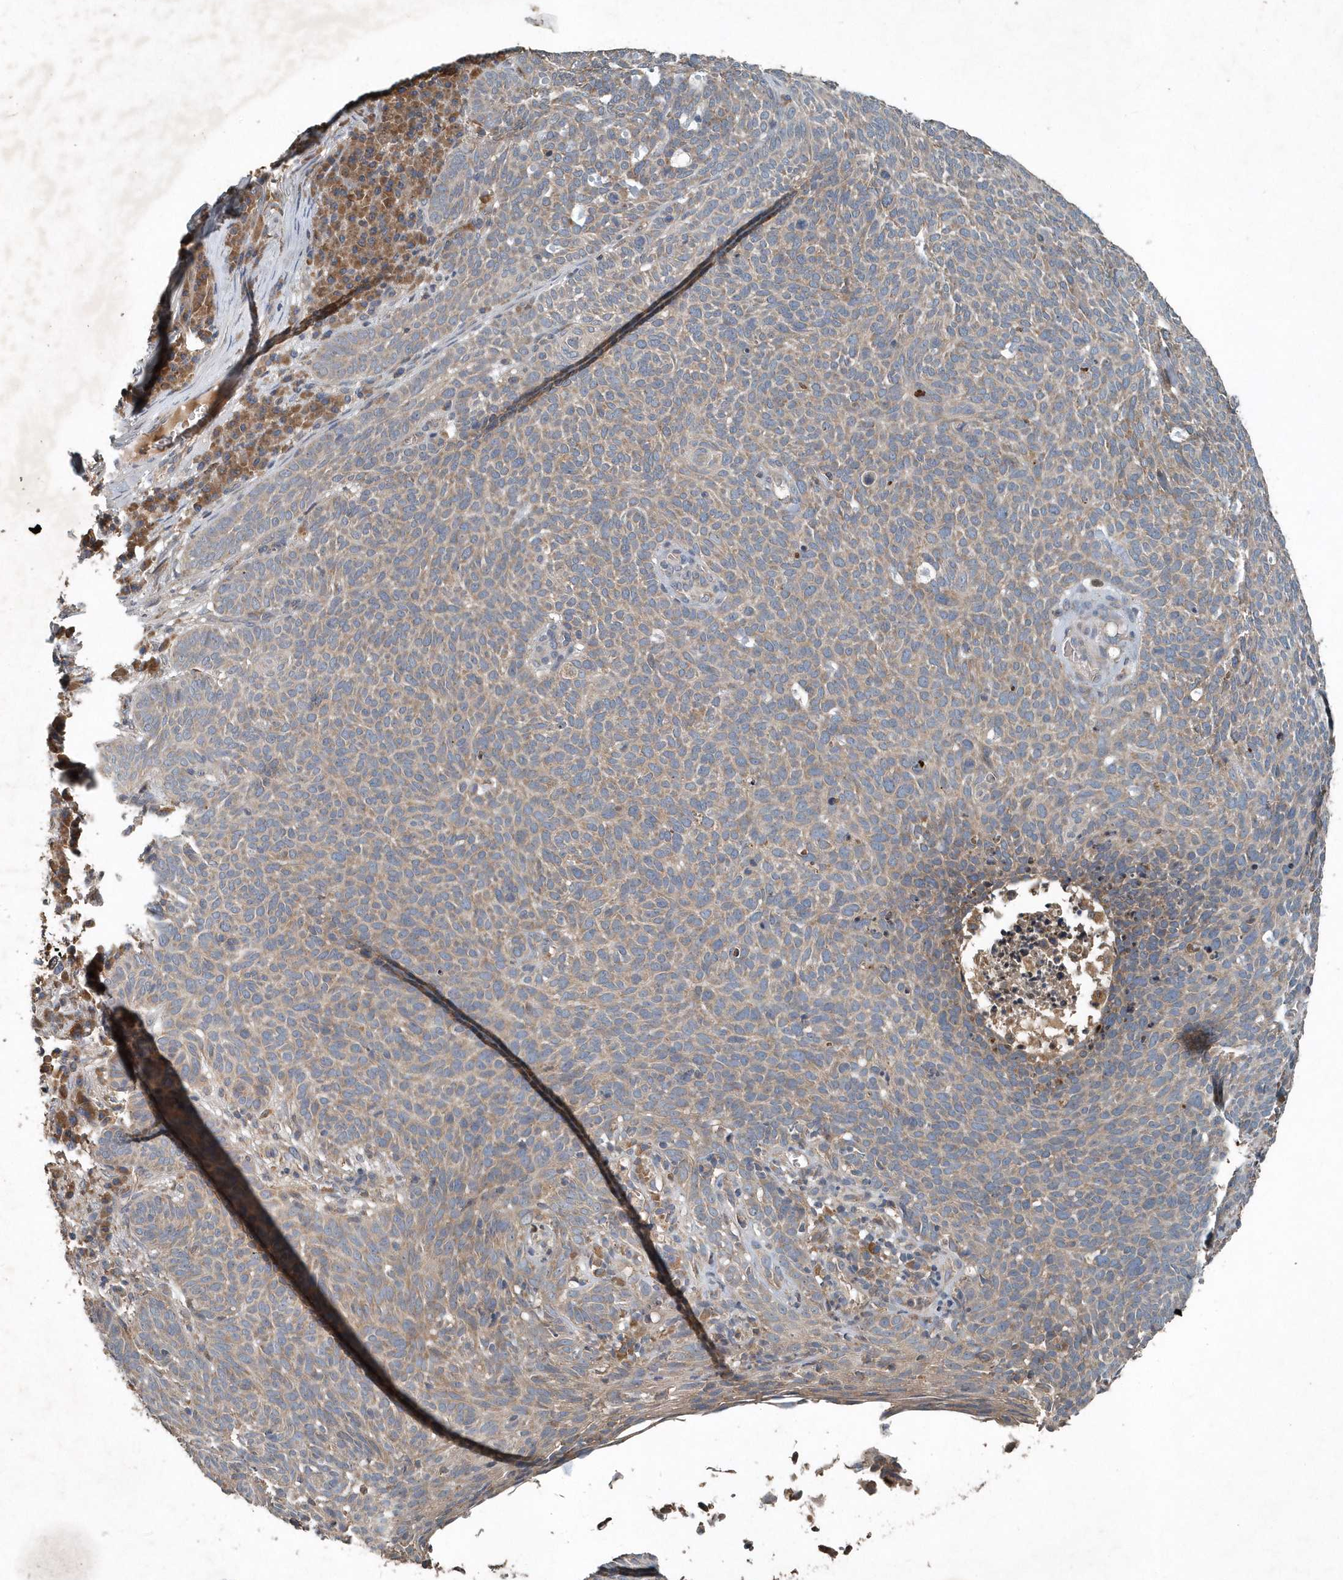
{"staining": {"intensity": "weak", "quantity": "25%-75%", "location": "cytoplasmic/membranous"}, "tissue": "skin cancer", "cell_type": "Tumor cells", "image_type": "cancer", "snomed": [{"axis": "morphology", "description": "Squamous cell carcinoma, NOS"}, {"axis": "topography", "description": "Skin"}], "caption": "Immunohistochemical staining of squamous cell carcinoma (skin) shows low levels of weak cytoplasmic/membranous protein expression in about 25%-75% of tumor cells.", "gene": "SCFD2", "patient": {"sex": "female", "age": 90}}